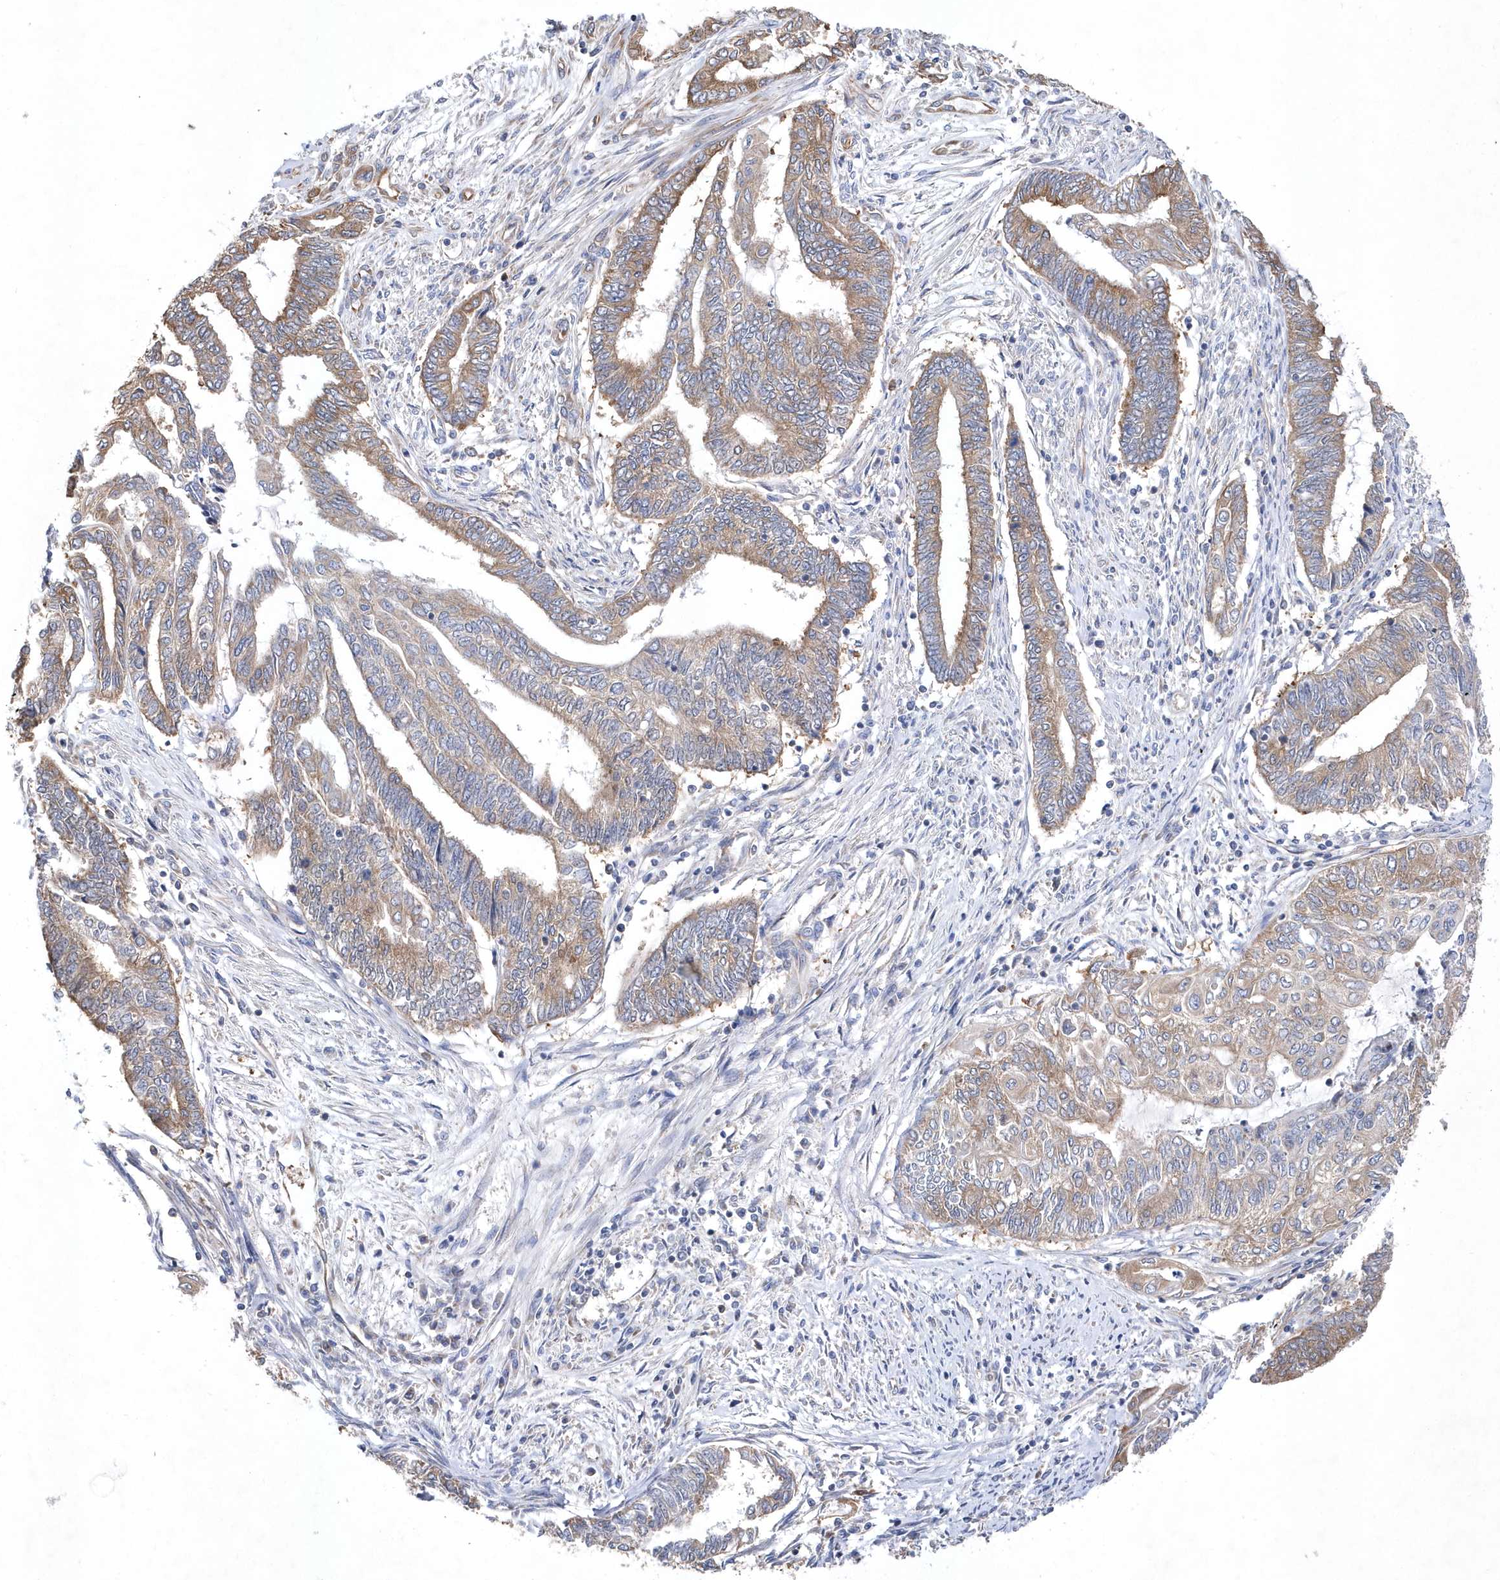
{"staining": {"intensity": "moderate", "quantity": ">75%", "location": "cytoplasmic/membranous"}, "tissue": "endometrial cancer", "cell_type": "Tumor cells", "image_type": "cancer", "snomed": [{"axis": "morphology", "description": "Adenocarcinoma, NOS"}, {"axis": "topography", "description": "Uterus"}, {"axis": "topography", "description": "Endometrium"}], "caption": "Human endometrial cancer (adenocarcinoma) stained with a protein marker exhibits moderate staining in tumor cells.", "gene": "JKAMP", "patient": {"sex": "female", "age": 70}}